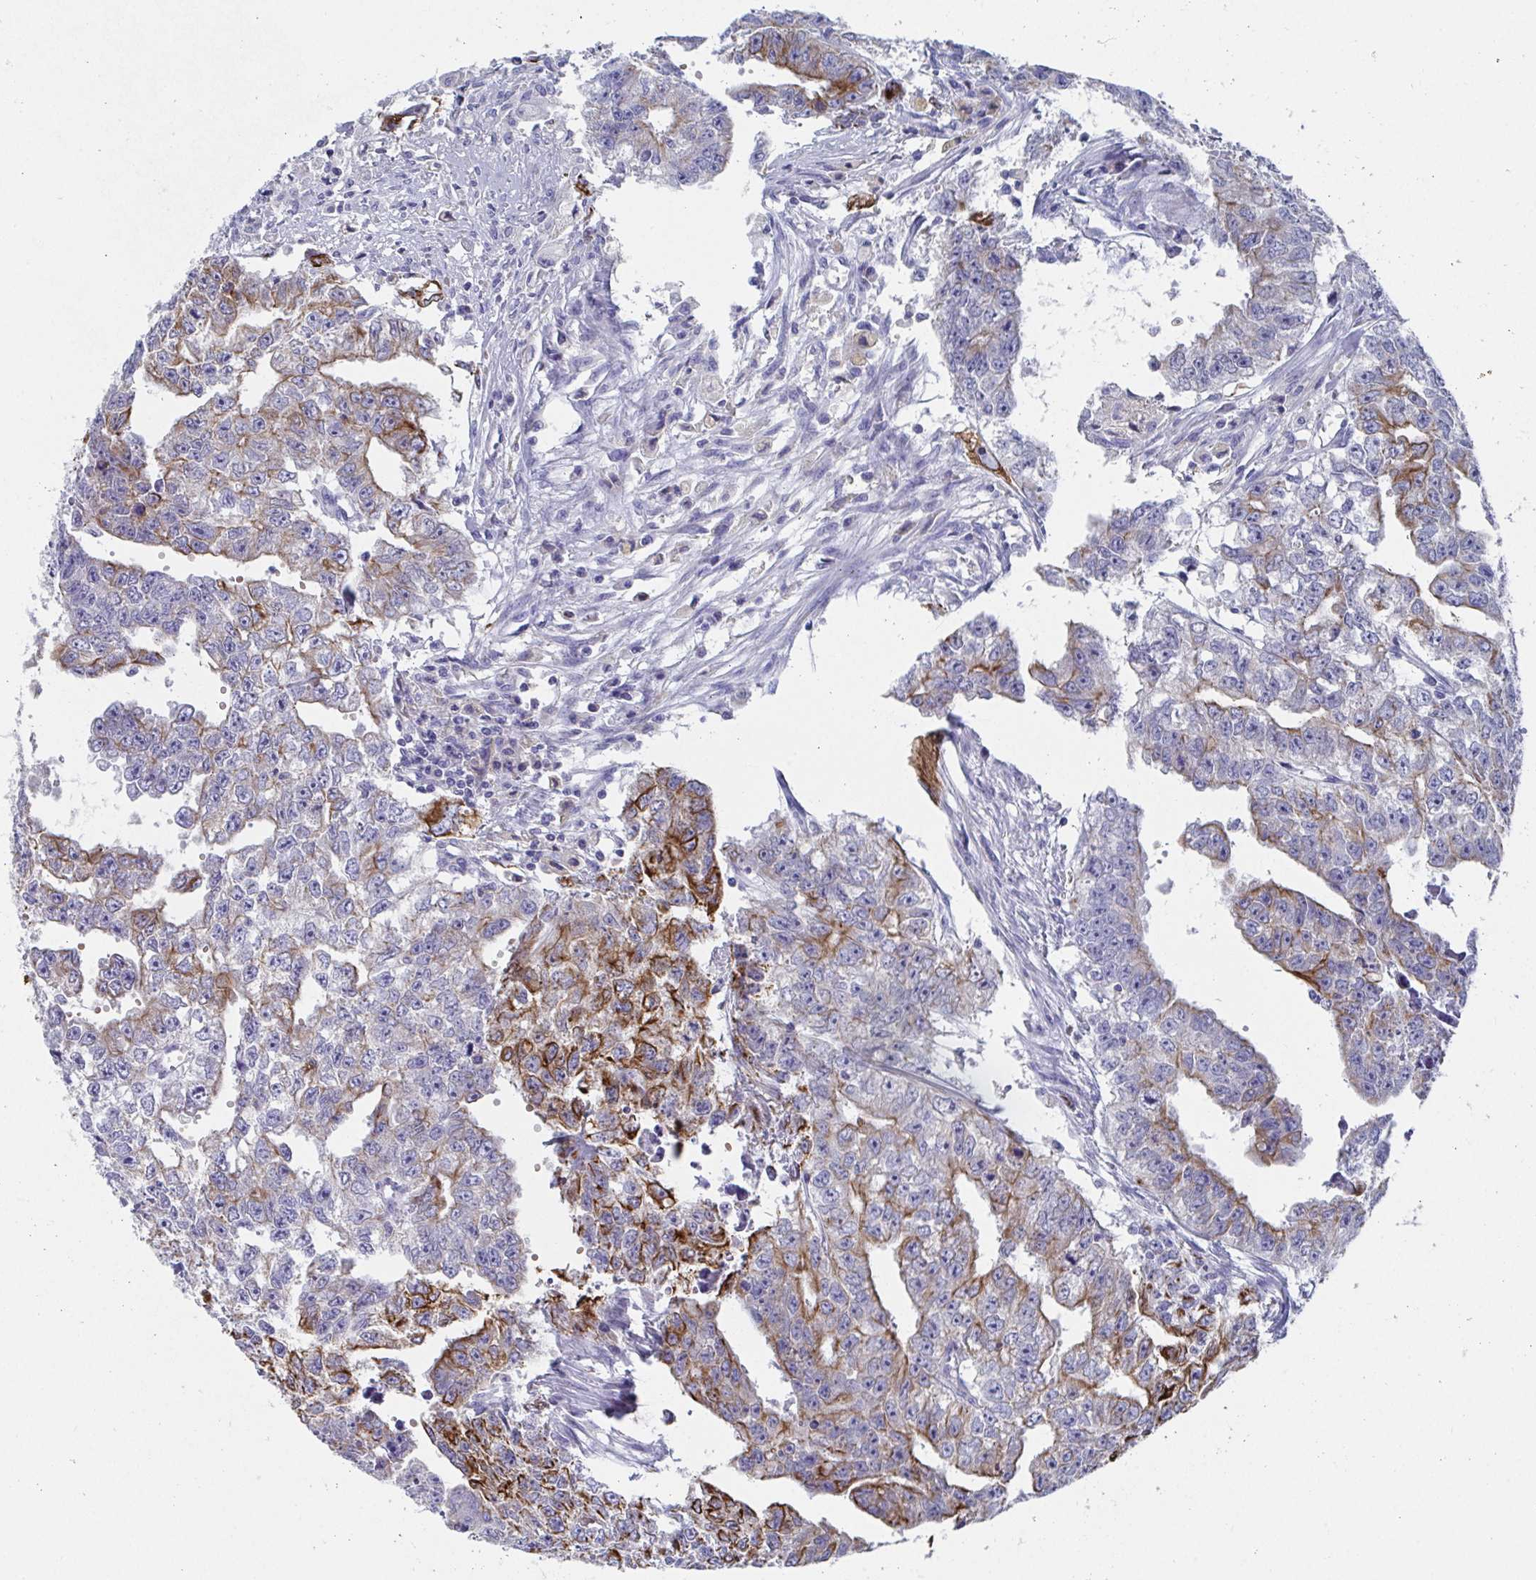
{"staining": {"intensity": "moderate", "quantity": "<25%", "location": "cytoplasmic/membranous"}, "tissue": "testis cancer", "cell_type": "Tumor cells", "image_type": "cancer", "snomed": [{"axis": "morphology", "description": "Carcinoma, Embryonal, NOS"}, {"axis": "morphology", "description": "Teratoma, malignant, NOS"}, {"axis": "topography", "description": "Testis"}], "caption": "Immunohistochemistry (DAB) staining of testis cancer reveals moderate cytoplasmic/membranous protein staining in approximately <25% of tumor cells.", "gene": "CLDN8", "patient": {"sex": "male", "age": 24}}